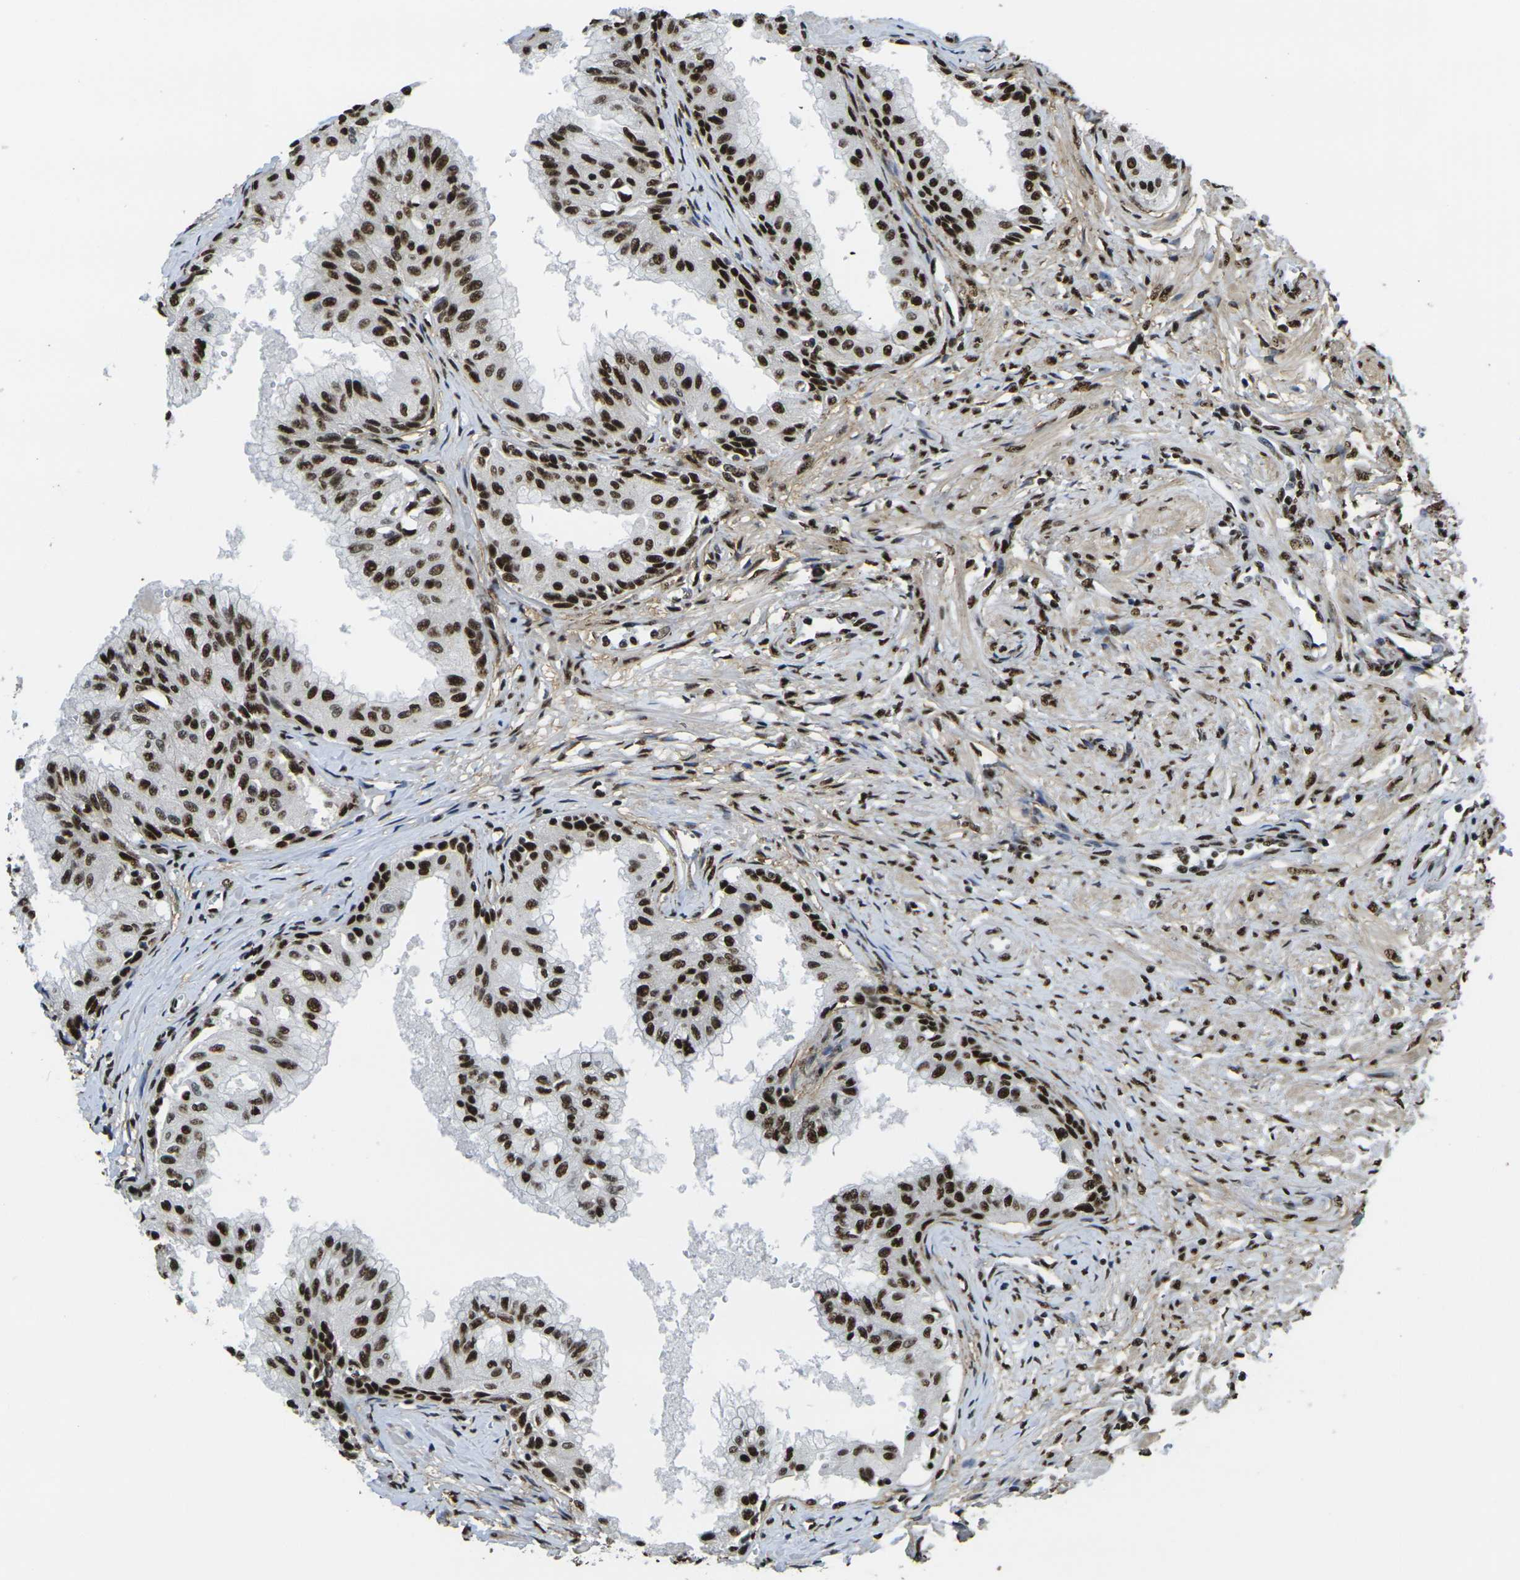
{"staining": {"intensity": "strong", "quantity": ">75%", "location": "nuclear"}, "tissue": "prostate", "cell_type": "Glandular cells", "image_type": "normal", "snomed": [{"axis": "morphology", "description": "Normal tissue, NOS"}, {"axis": "topography", "description": "Prostate"}, {"axis": "topography", "description": "Seminal veicle"}], "caption": "Glandular cells demonstrate high levels of strong nuclear staining in approximately >75% of cells in unremarkable human prostate.", "gene": "SMARCC1", "patient": {"sex": "male", "age": 60}}